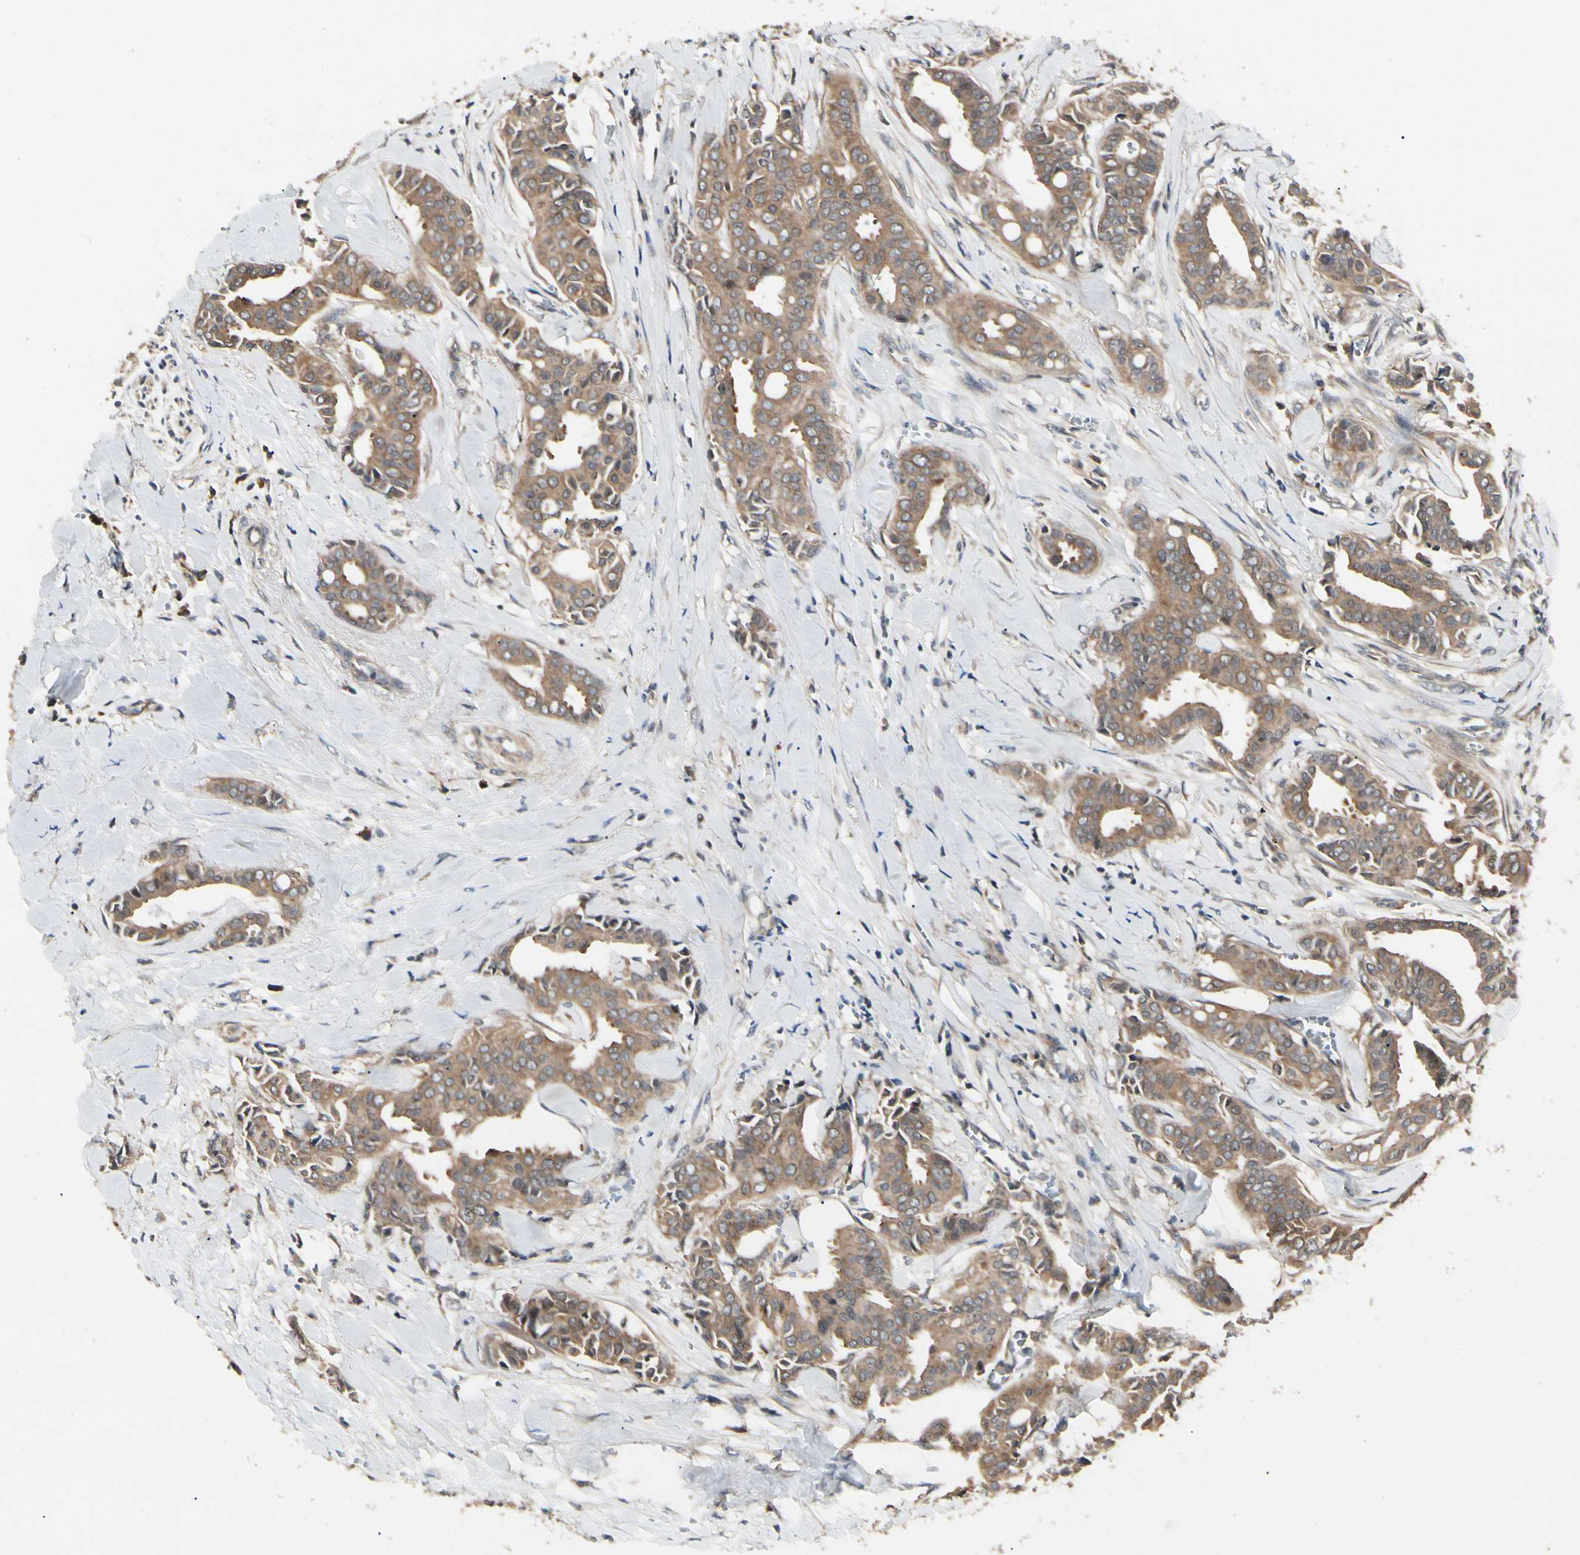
{"staining": {"intensity": "moderate", "quantity": ">75%", "location": "cytoplasmic/membranous"}, "tissue": "head and neck cancer", "cell_type": "Tumor cells", "image_type": "cancer", "snomed": [{"axis": "morphology", "description": "Adenocarcinoma, NOS"}, {"axis": "topography", "description": "Salivary gland"}, {"axis": "topography", "description": "Head-Neck"}], "caption": "Tumor cells show medium levels of moderate cytoplasmic/membranous positivity in about >75% of cells in human head and neck adenocarcinoma.", "gene": "RNF14", "patient": {"sex": "female", "age": 59}}